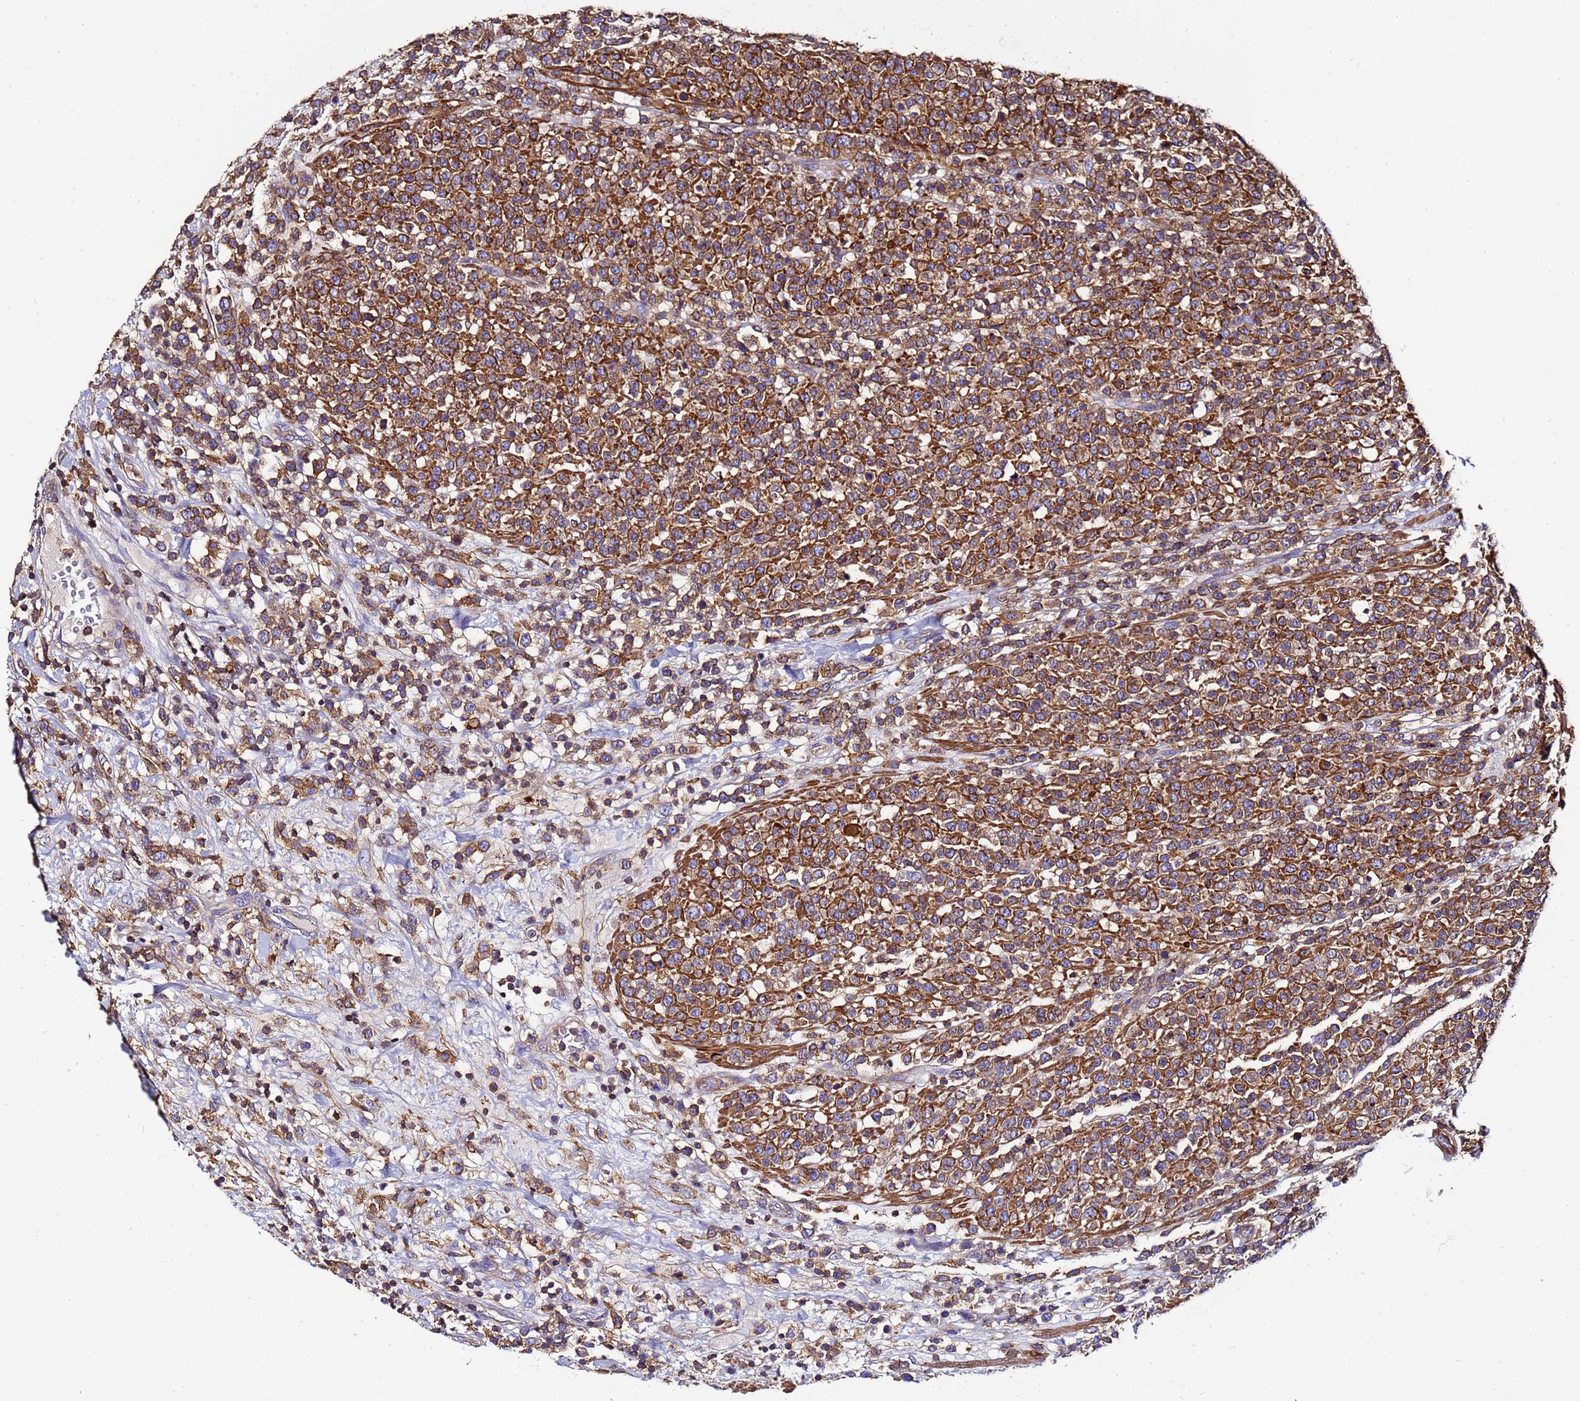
{"staining": {"intensity": "strong", "quantity": ">75%", "location": "cytoplasmic/membranous"}, "tissue": "lymphoma", "cell_type": "Tumor cells", "image_type": "cancer", "snomed": [{"axis": "morphology", "description": "Malignant lymphoma, non-Hodgkin's type, High grade"}, {"axis": "topography", "description": "Colon"}], "caption": "Immunohistochemical staining of lymphoma exhibits high levels of strong cytoplasmic/membranous staining in approximately >75% of tumor cells.", "gene": "ACTB", "patient": {"sex": "female", "age": 53}}